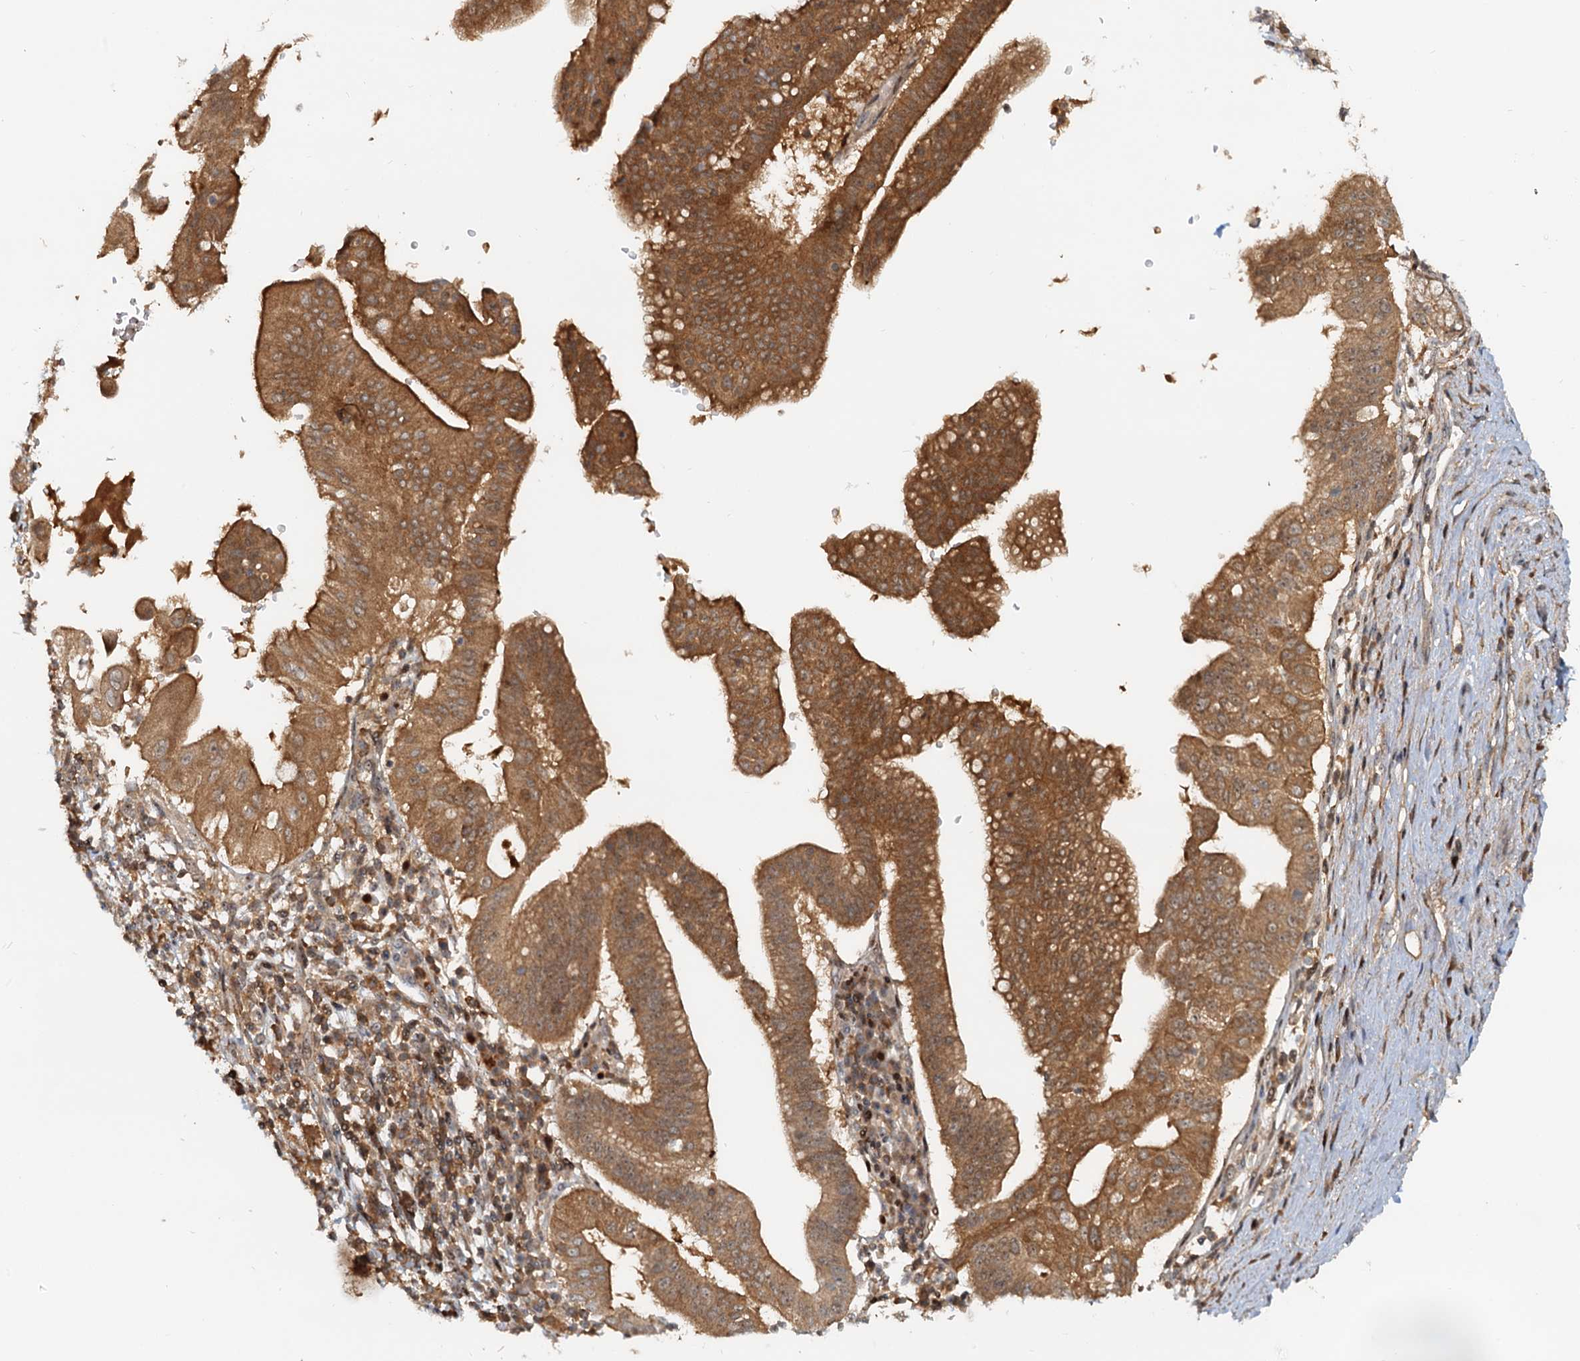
{"staining": {"intensity": "moderate", "quantity": ">75%", "location": "cytoplasmic/membranous"}, "tissue": "pancreatic cancer", "cell_type": "Tumor cells", "image_type": "cancer", "snomed": [{"axis": "morphology", "description": "Adenocarcinoma, NOS"}, {"axis": "topography", "description": "Pancreas"}], "caption": "Adenocarcinoma (pancreatic) stained for a protein (brown) reveals moderate cytoplasmic/membranous positive positivity in about >75% of tumor cells.", "gene": "TOLLIP", "patient": {"sex": "male", "age": 68}}